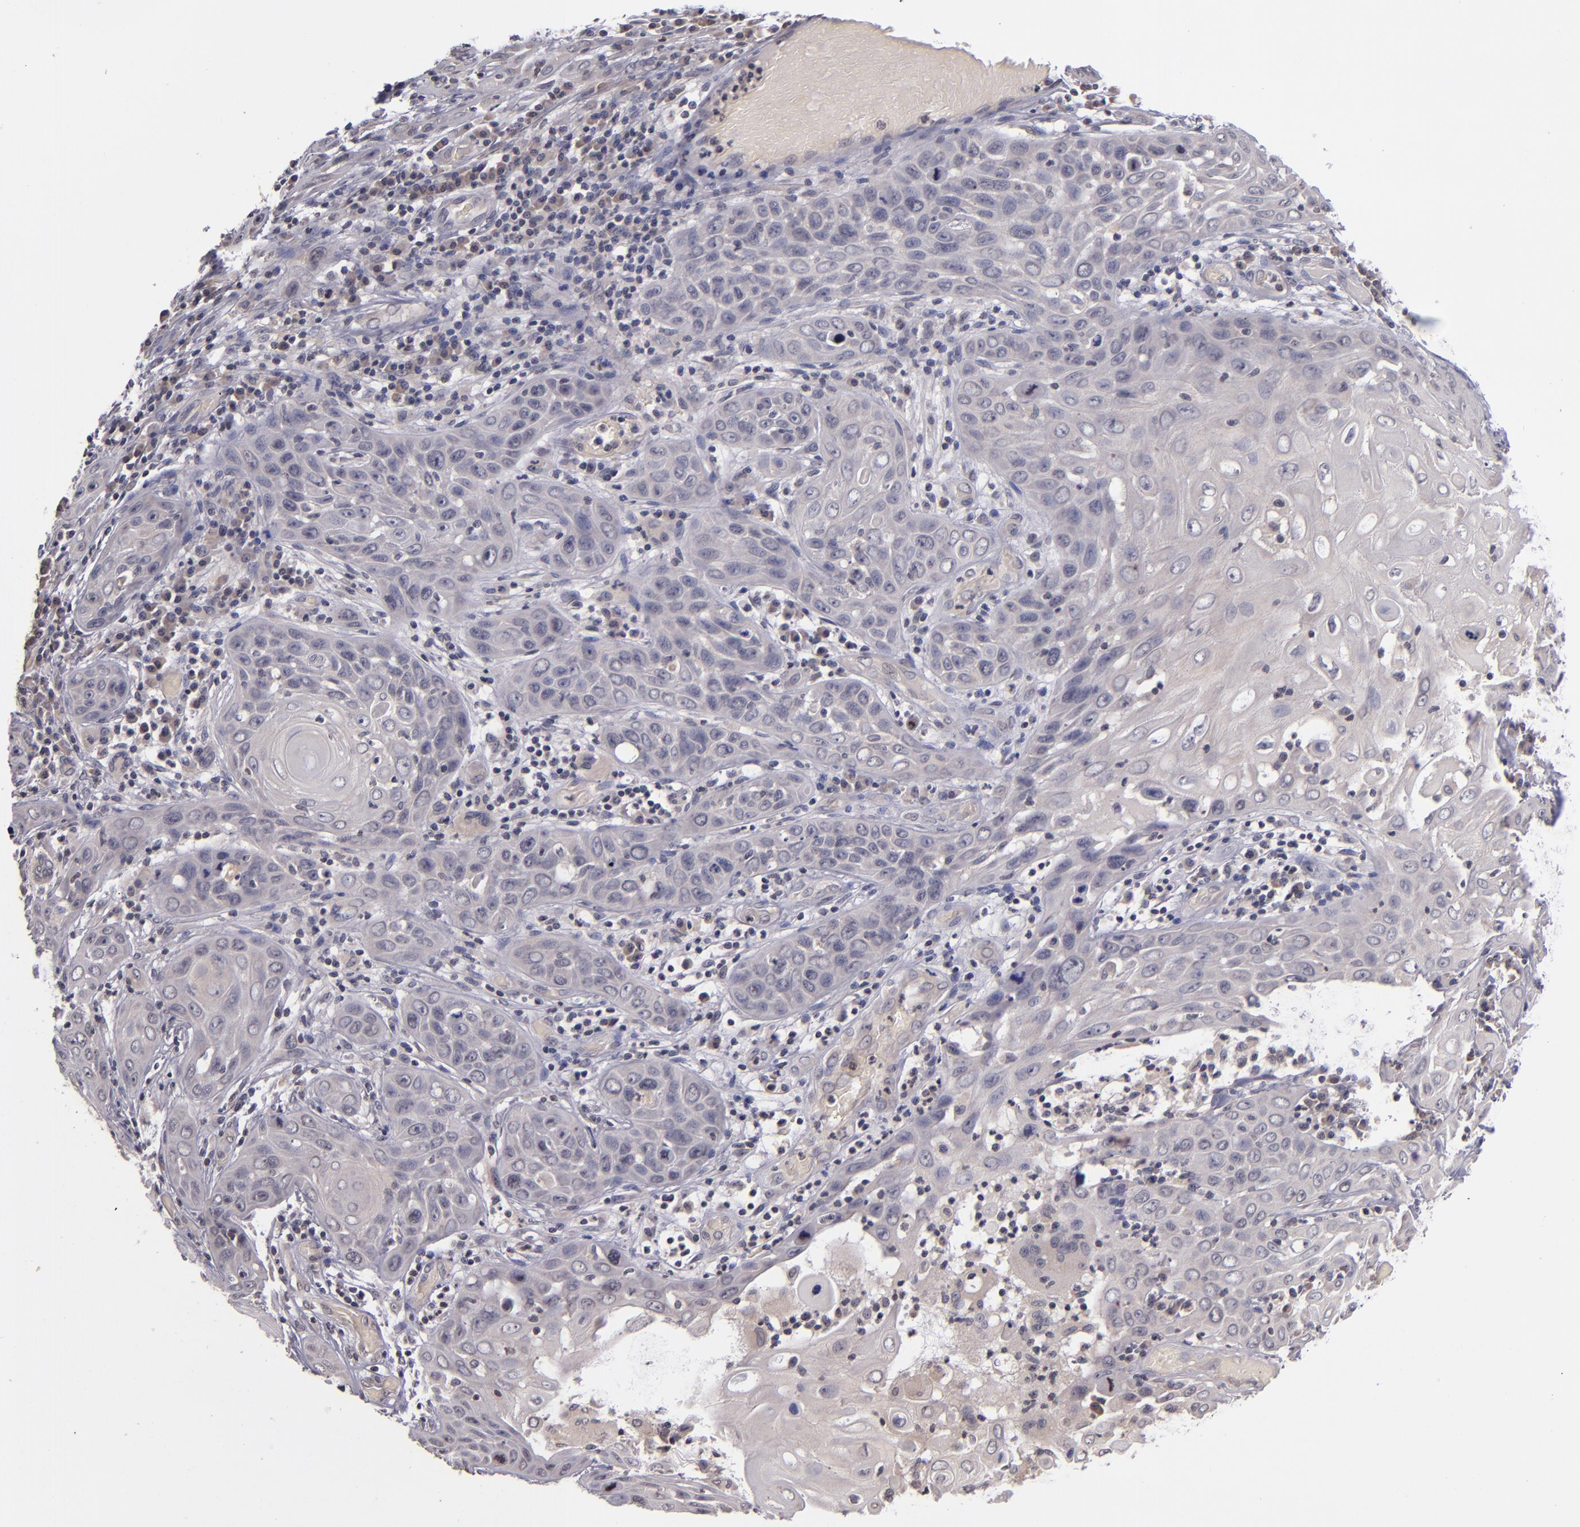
{"staining": {"intensity": "moderate", "quantity": "25%-75%", "location": "cytoplasmic/membranous"}, "tissue": "skin cancer", "cell_type": "Tumor cells", "image_type": "cancer", "snomed": [{"axis": "morphology", "description": "Squamous cell carcinoma, NOS"}, {"axis": "topography", "description": "Skin"}], "caption": "Moderate cytoplasmic/membranous positivity is present in about 25%-75% of tumor cells in squamous cell carcinoma (skin).", "gene": "TSC2", "patient": {"sex": "male", "age": 84}}